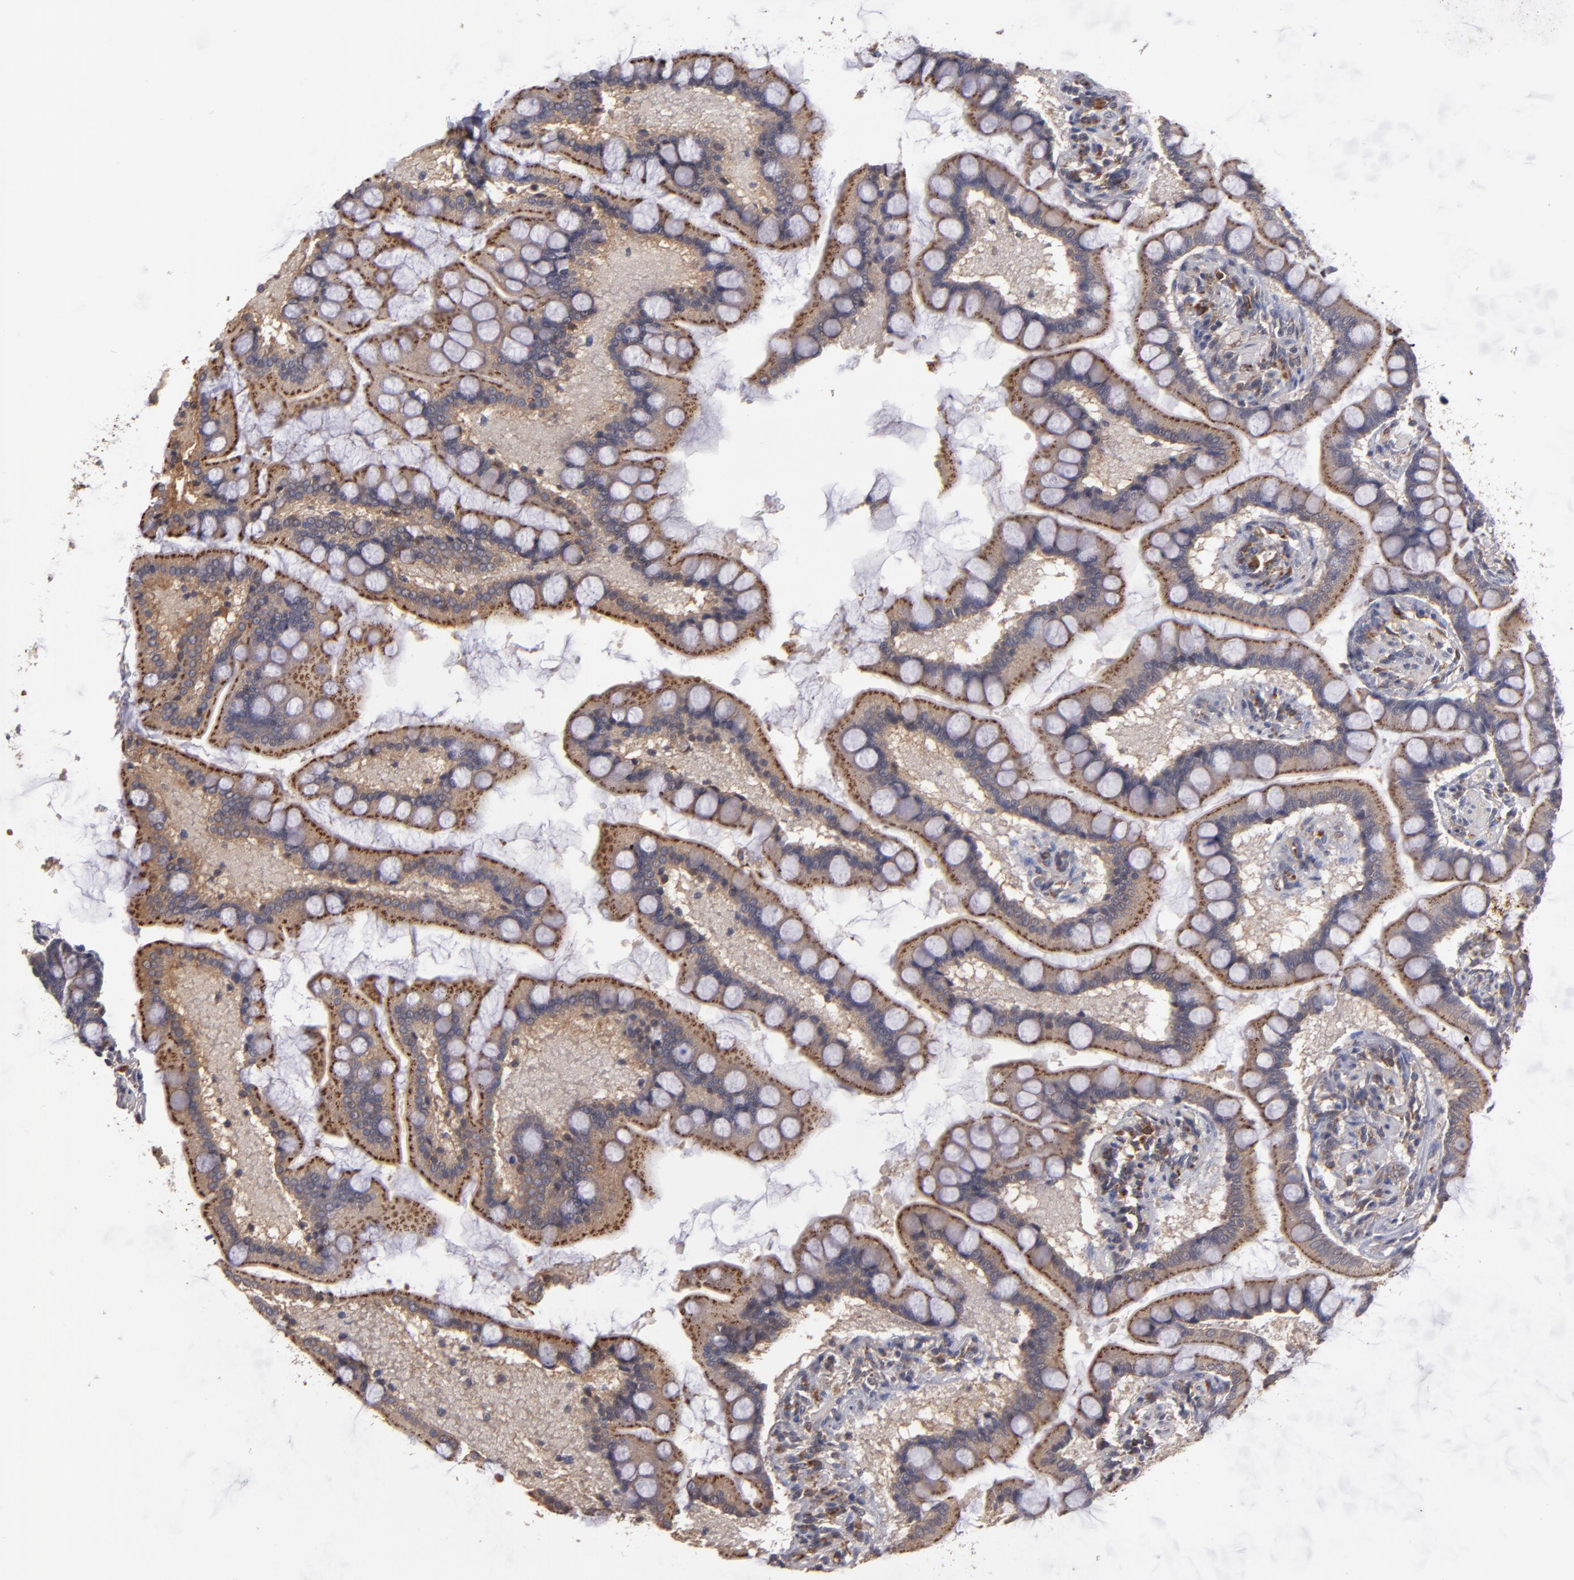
{"staining": {"intensity": "moderate", "quantity": ">75%", "location": "cytoplasmic/membranous"}, "tissue": "small intestine", "cell_type": "Glandular cells", "image_type": "normal", "snomed": [{"axis": "morphology", "description": "Normal tissue, NOS"}, {"axis": "topography", "description": "Small intestine"}], "caption": "Immunohistochemical staining of benign small intestine displays medium levels of moderate cytoplasmic/membranous positivity in about >75% of glandular cells. (brown staining indicates protein expression, while blue staining denotes nuclei).", "gene": "CTSO", "patient": {"sex": "male", "age": 41}}